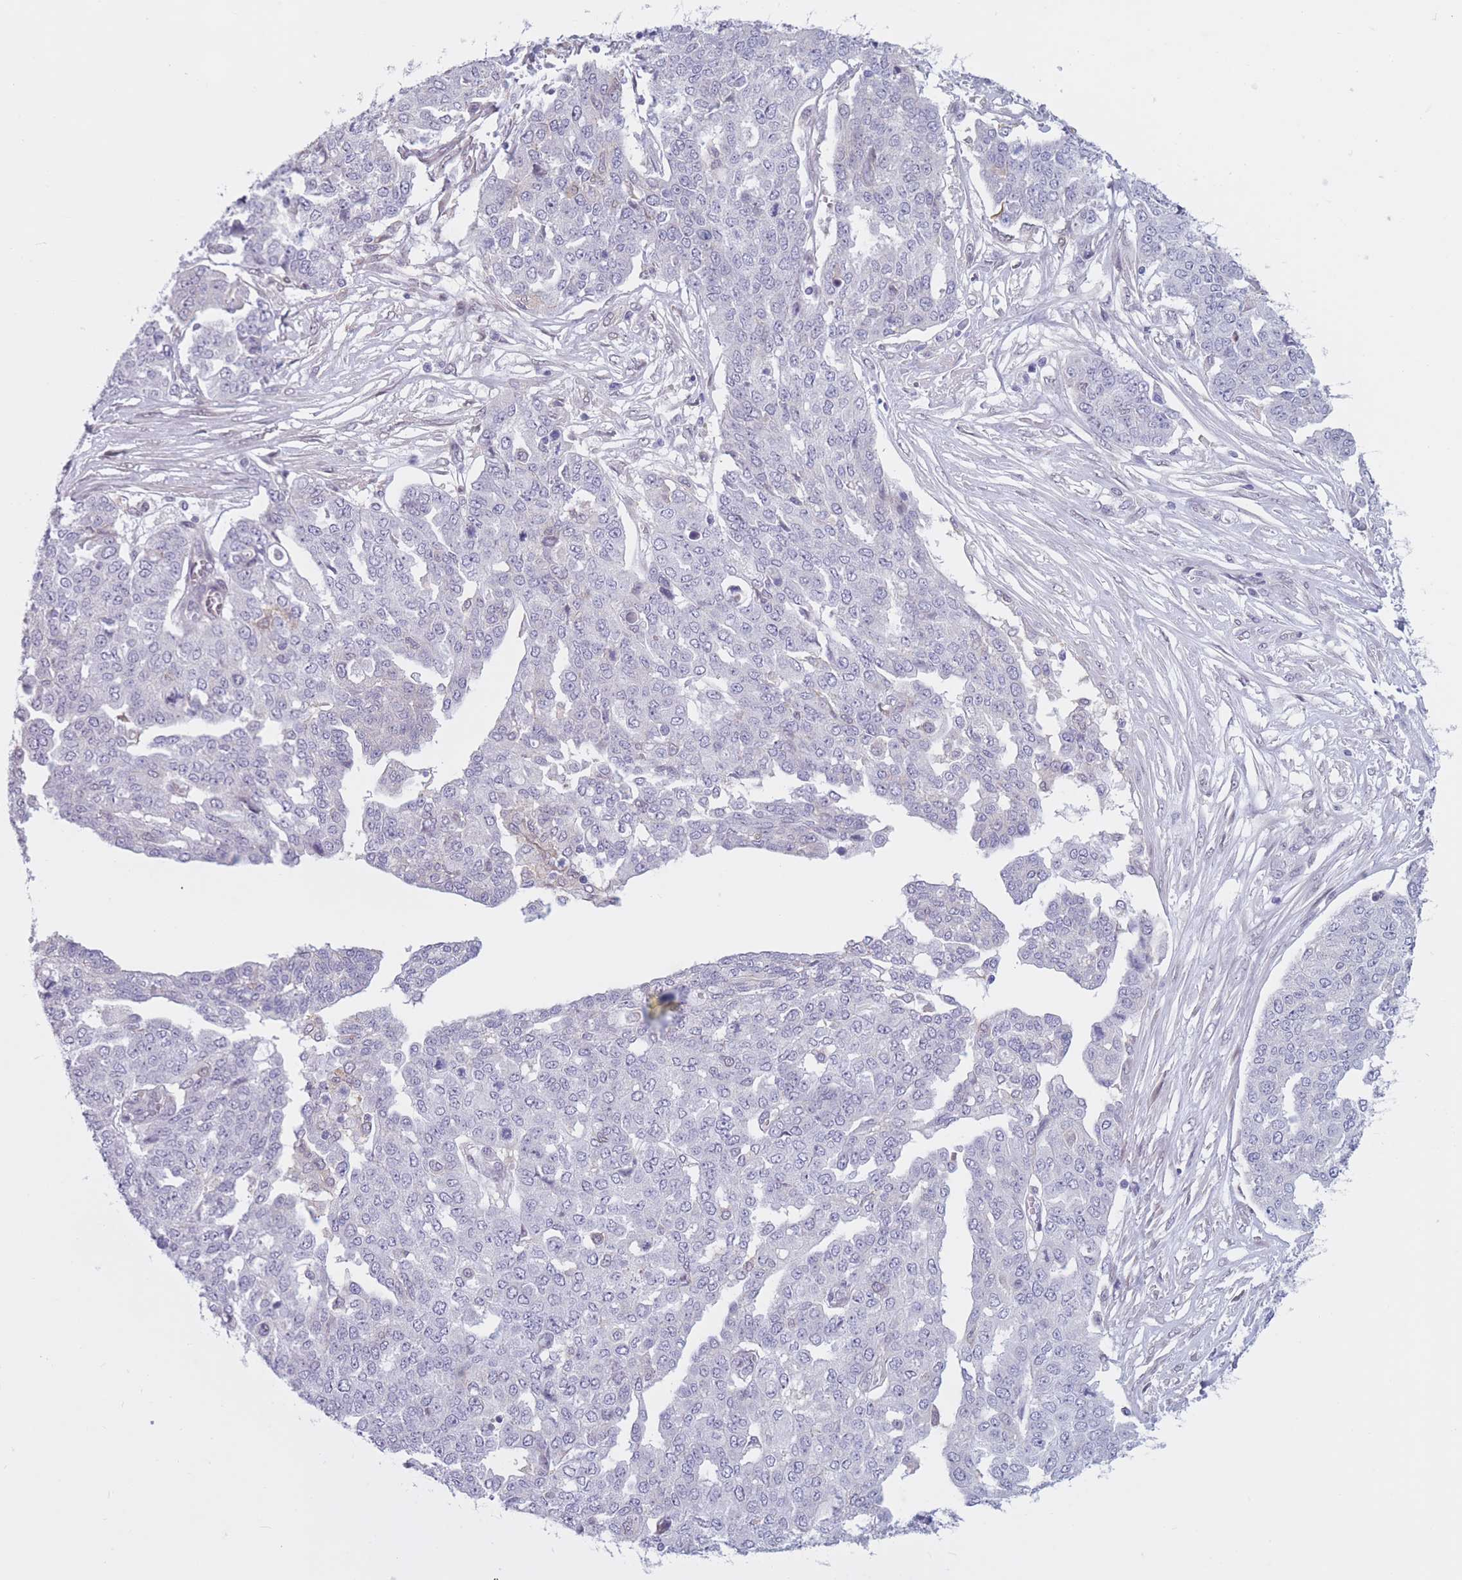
{"staining": {"intensity": "negative", "quantity": "none", "location": "none"}, "tissue": "ovarian cancer", "cell_type": "Tumor cells", "image_type": "cancer", "snomed": [{"axis": "morphology", "description": "Cystadenocarcinoma, serous, NOS"}, {"axis": "topography", "description": "Soft tissue"}, {"axis": "topography", "description": "Ovary"}], "caption": "IHC of human serous cystadenocarcinoma (ovarian) reveals no staining in tumor cells.", "gene": "PODXL", "patient": {"sex": "female", "age": 57}}